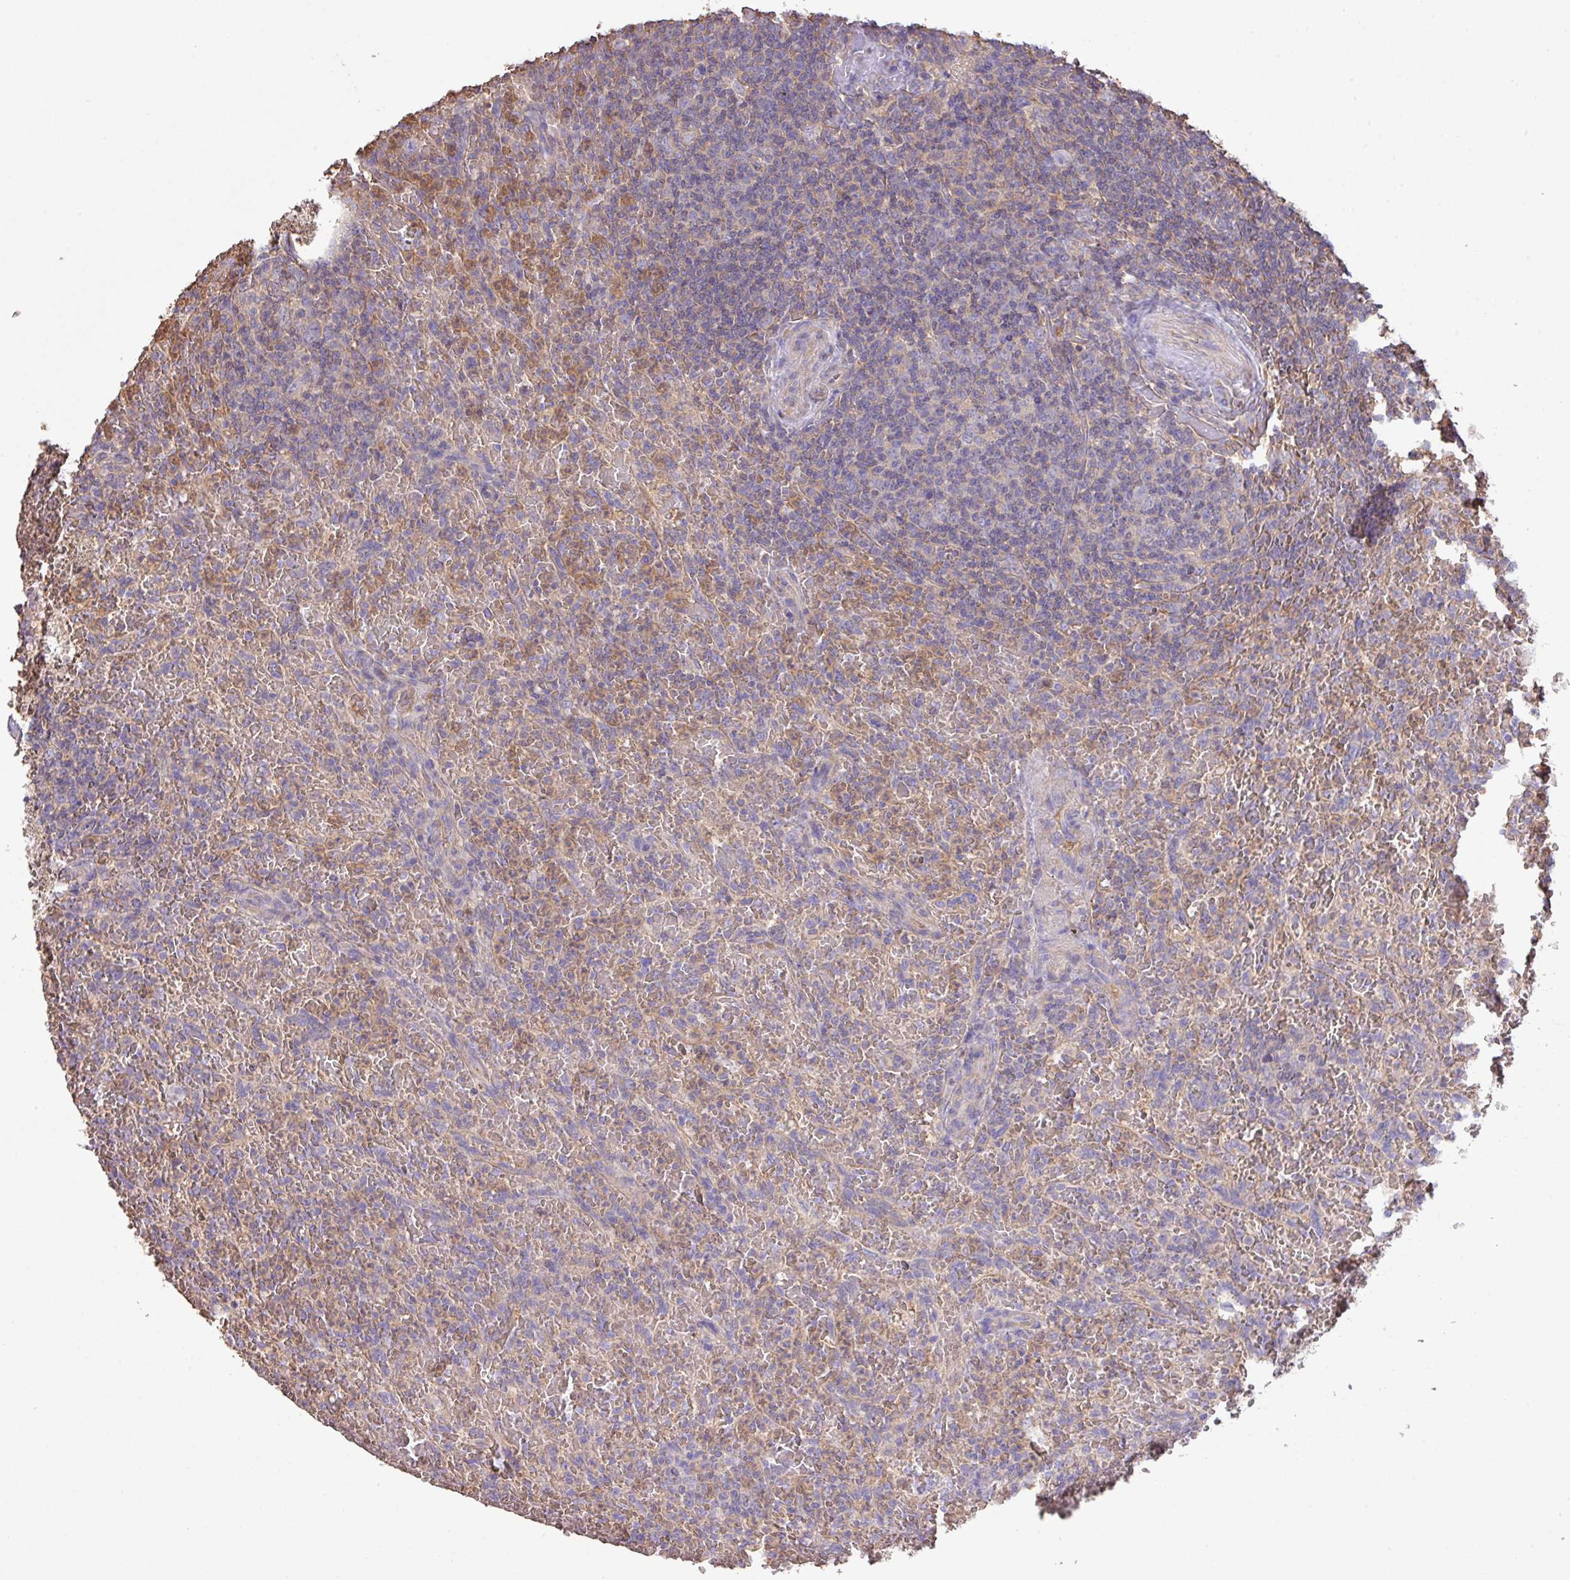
{"staining": {"intensity": "negative", "quantity": "none", "location": "none"}, "tissue": "lymphoma", "cell_type": "Tumor cells", "image_type": "cancer", "snomed": [{"axis": "morphology", "description": "Malignant lymphoma, non-Hodgkin's type, Low grade"}, {"axis": "topography", "description": "Spleen"}], "caption": "DAB immunohistochemical staining of low-grade malignant lymphoma, non-Hodgkin's type reveals no significant staining in tumor cells. (Brightfield microscopy of DAB (3,3'-diaminobenzidine) IHC at high magnification).", "gene": "CALML4", "patient": {"sex": "female", "age": 64}}